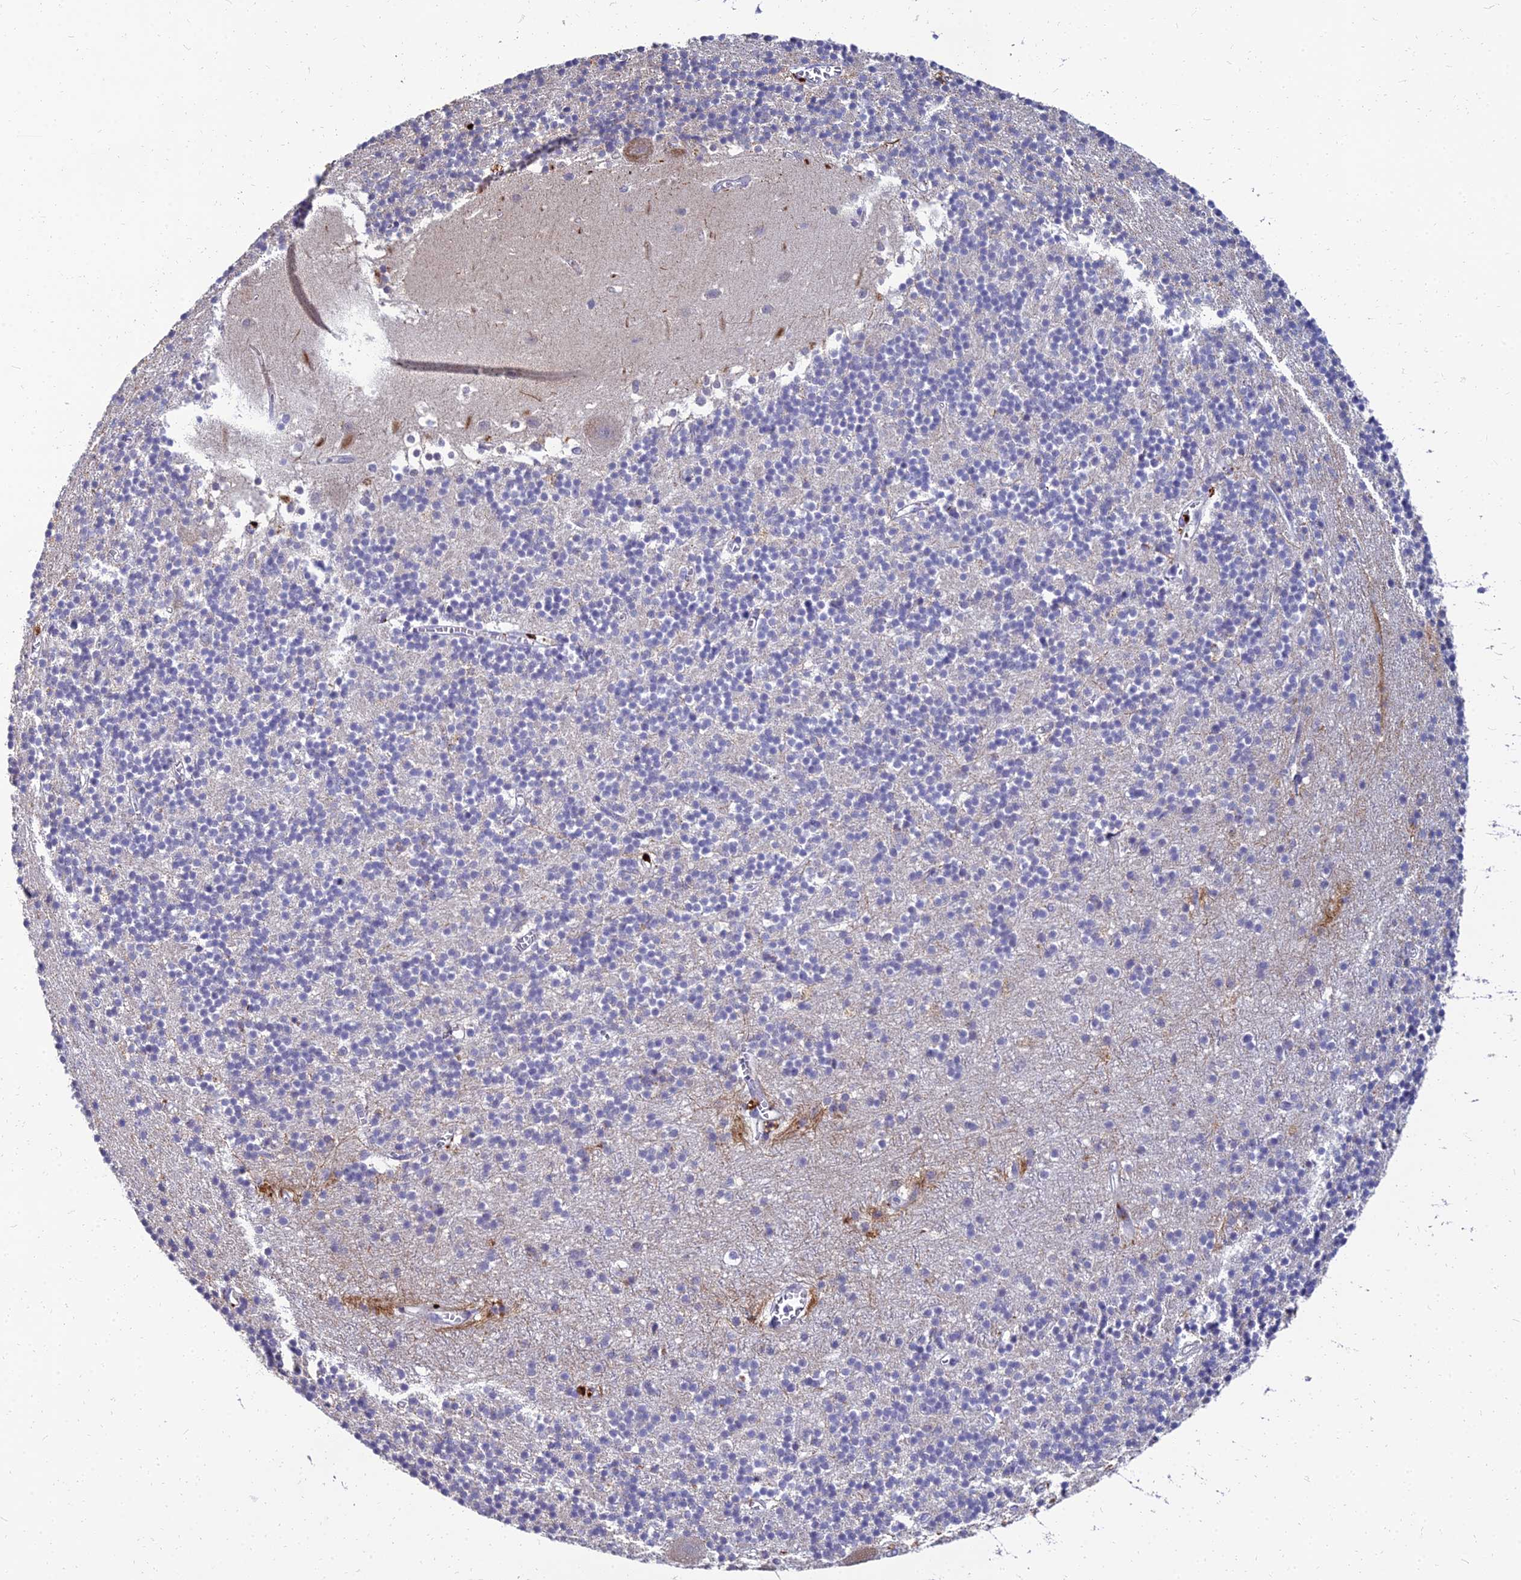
{"staining": {"intensity": "weak", "quantity": "<25%", "location": "cytoplasmic/membranous"}, "tissue": "cerebellum", "cell_type": "Cells in granular layer", "image_type": "normal", "snomed": [{"axis": "morphology", "description": "Normal tissue, NOS"}, {"axis": "topography", "description": "Cerebellum"}], "caption": "A high-resolution image shows immunohistochemistry (IHC) staining of benign cerebellum, which shows no significant positivity in cells in granular layer. (Immunohistochemistry (ihc), brightfield microscopy, high magnification).", "gene": "NPY", "patient": {"sex": "male", "age": 54}}